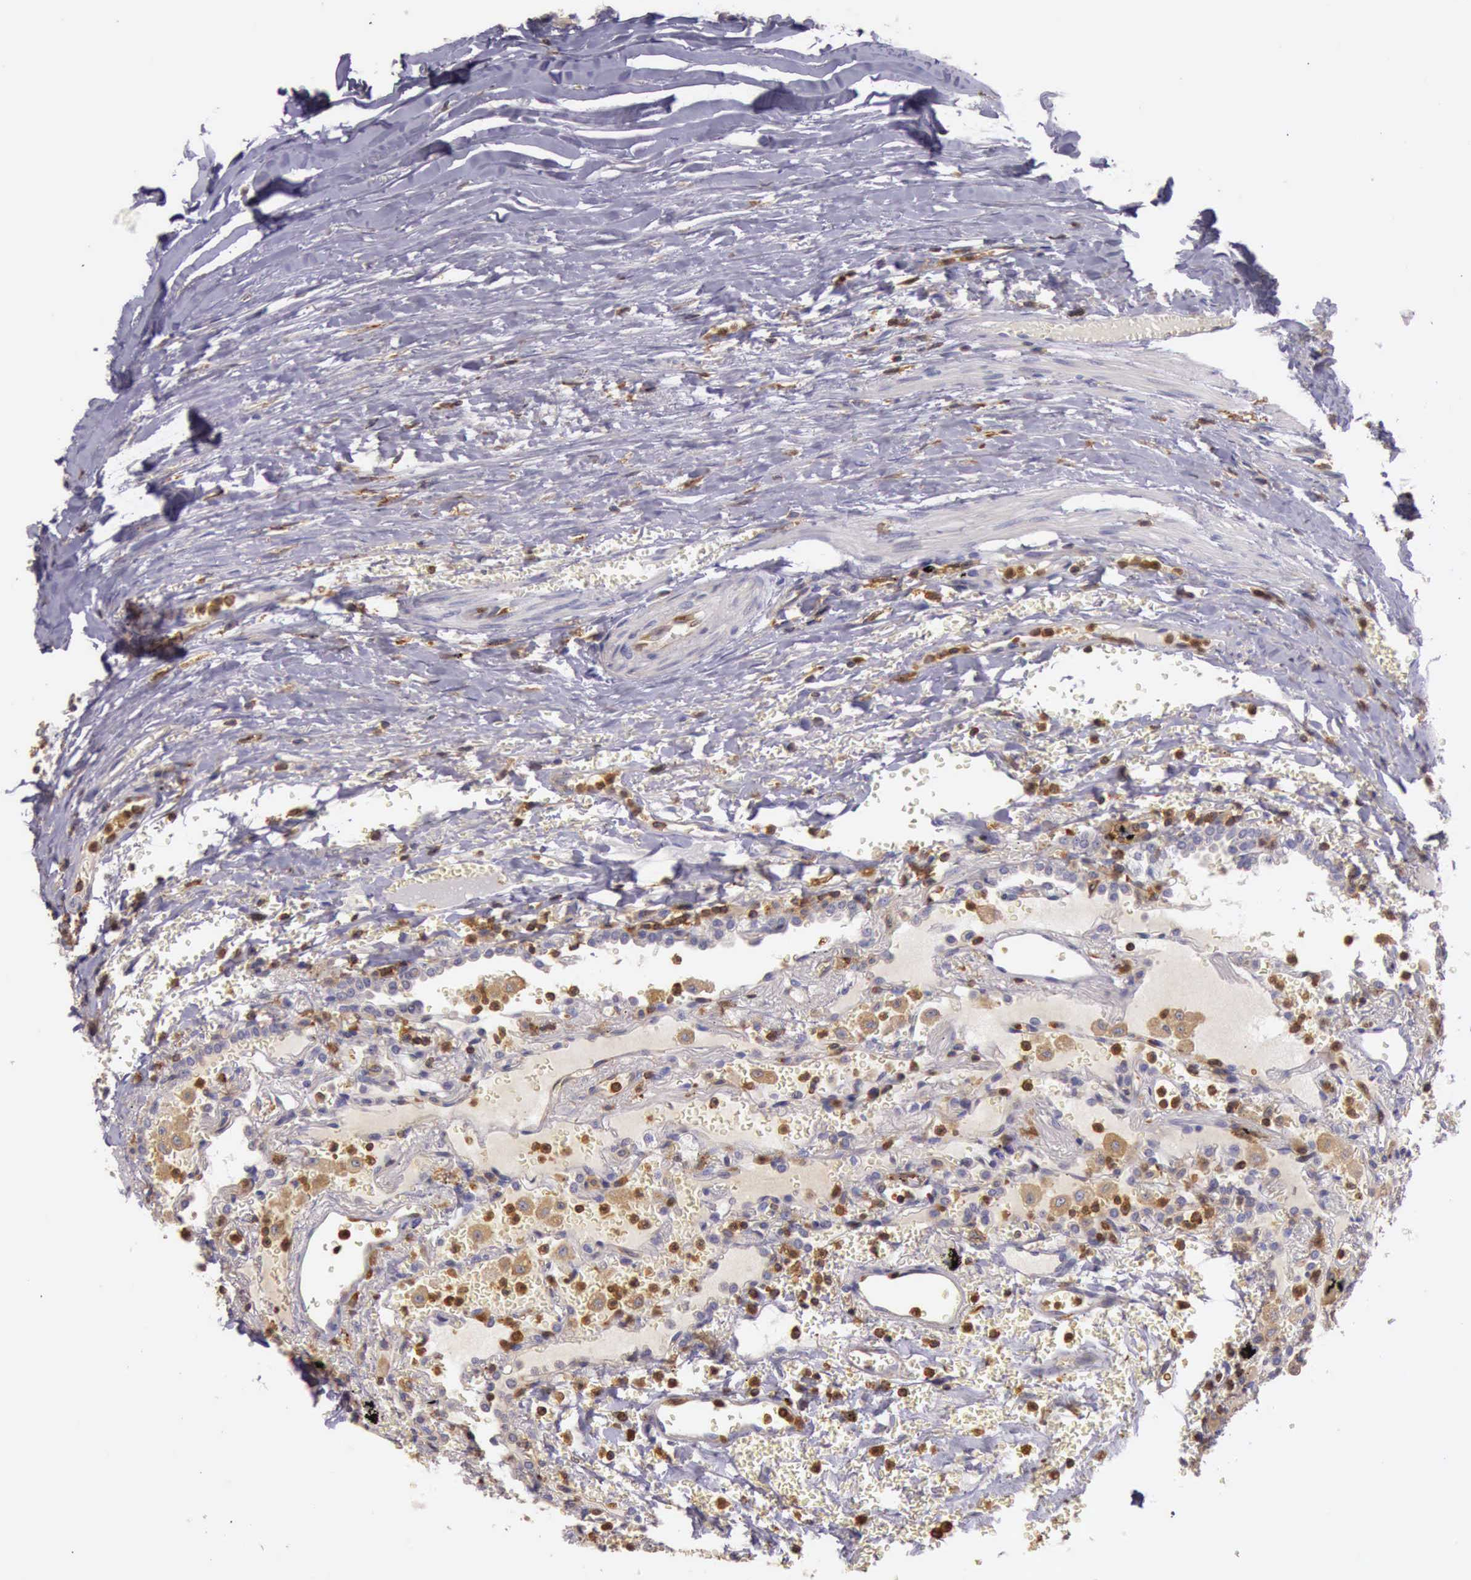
{"staining": {"intensity": "weak", "quantity": "25%-75%", "location": "cytoplasmic/membranous"}, "tissue": "carcinoid", "cell_type": "Tumor cells", "image_type": "cancer", "snomed": [{"axis": "morphology", "description": "Carcinoid, malignant, NOS"}, {"axis": "topography", "description": "Bronchus"}], "caption": "The image exhibits a brown stain indicating the presence of a protein in the cytoplasmic/membranous of tumor cells in carcinoid (malignant).", "gene": "ARHGAP4", "patient": {"sex": "male", "age": 55}}